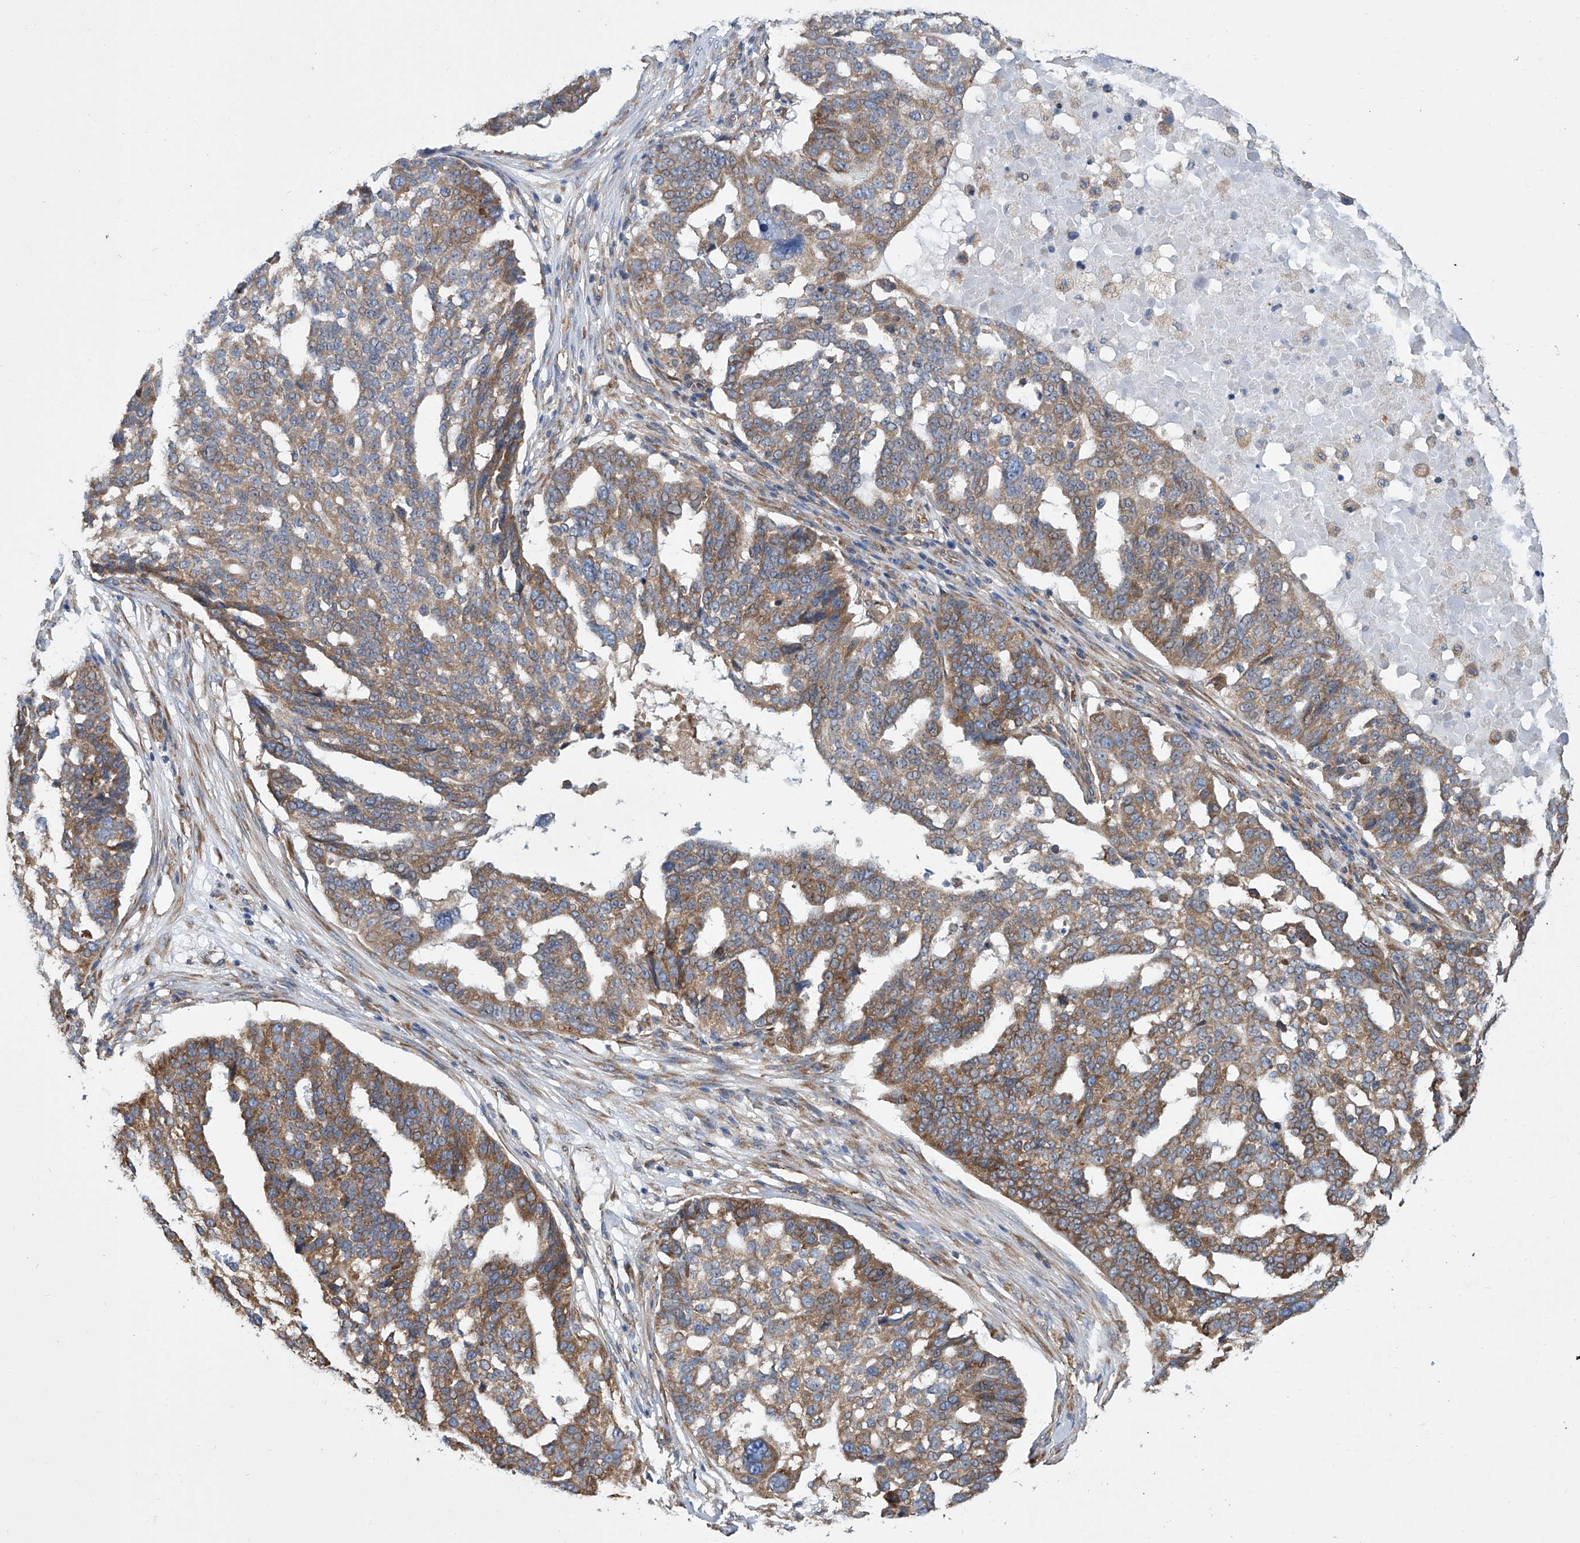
{"staining": {"intensity": "moderate", "quantity": ">75%", "location": "cytoplasmic/membranous"}, "tissue": "ovarian cancer", "cell_type": "Tumor cells", "image_type": "cancer", "snomed": [{"axis": "morphology", "description": "Cystadenocarcinoma, serous, NOS"}, {"axis": "topography", "description": "Ovary"}], "caption": "This is an image of immunohistochemistry (IHC) staining of serous cystadenocarcinoma (ovarian), which shows moderate staining in the cytoplasmic/membranous of tumor cells.", "gene": "SENP2", "patient": {"sex": "female", "age": 59}}